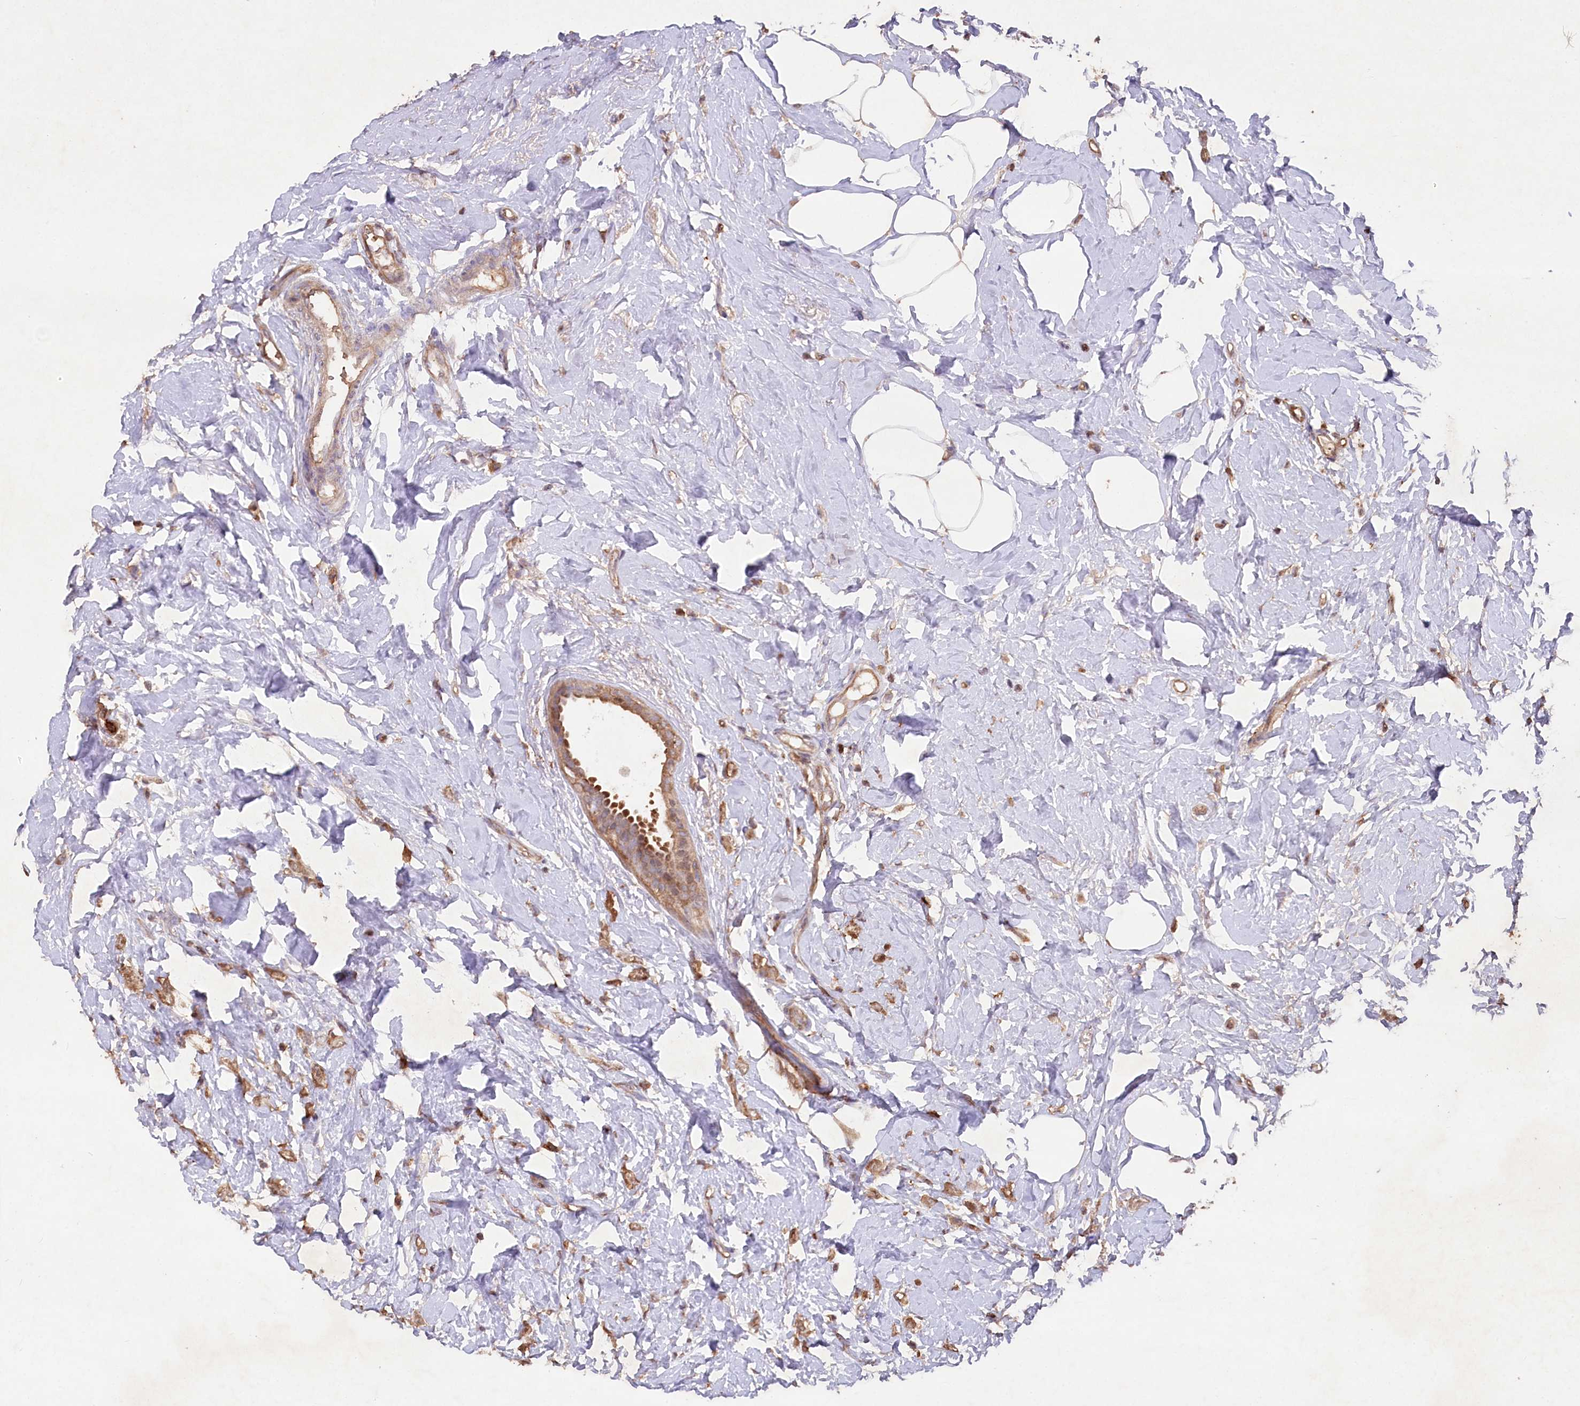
{"staining": {"intensity": "moderate", "quantity": ">75%", "location": "cytoplasmic/membranous"}, "tissue": "breast cancer", "cell_type": "Tumor cells", "image_type": "cancer", "snomed": [{"axis": "morphology", "description": "Lobular carcinoma"}, {"axis": "topography", "description": "Breast"}], "caption": "Protein staining of breast lobular carcinoma tissue demonstrates moderate cytoplasmic/membranous positivity in about >75% of tumor cells.", "gene": "LSG1", "patient": {"sex": "female", "age": 47}}